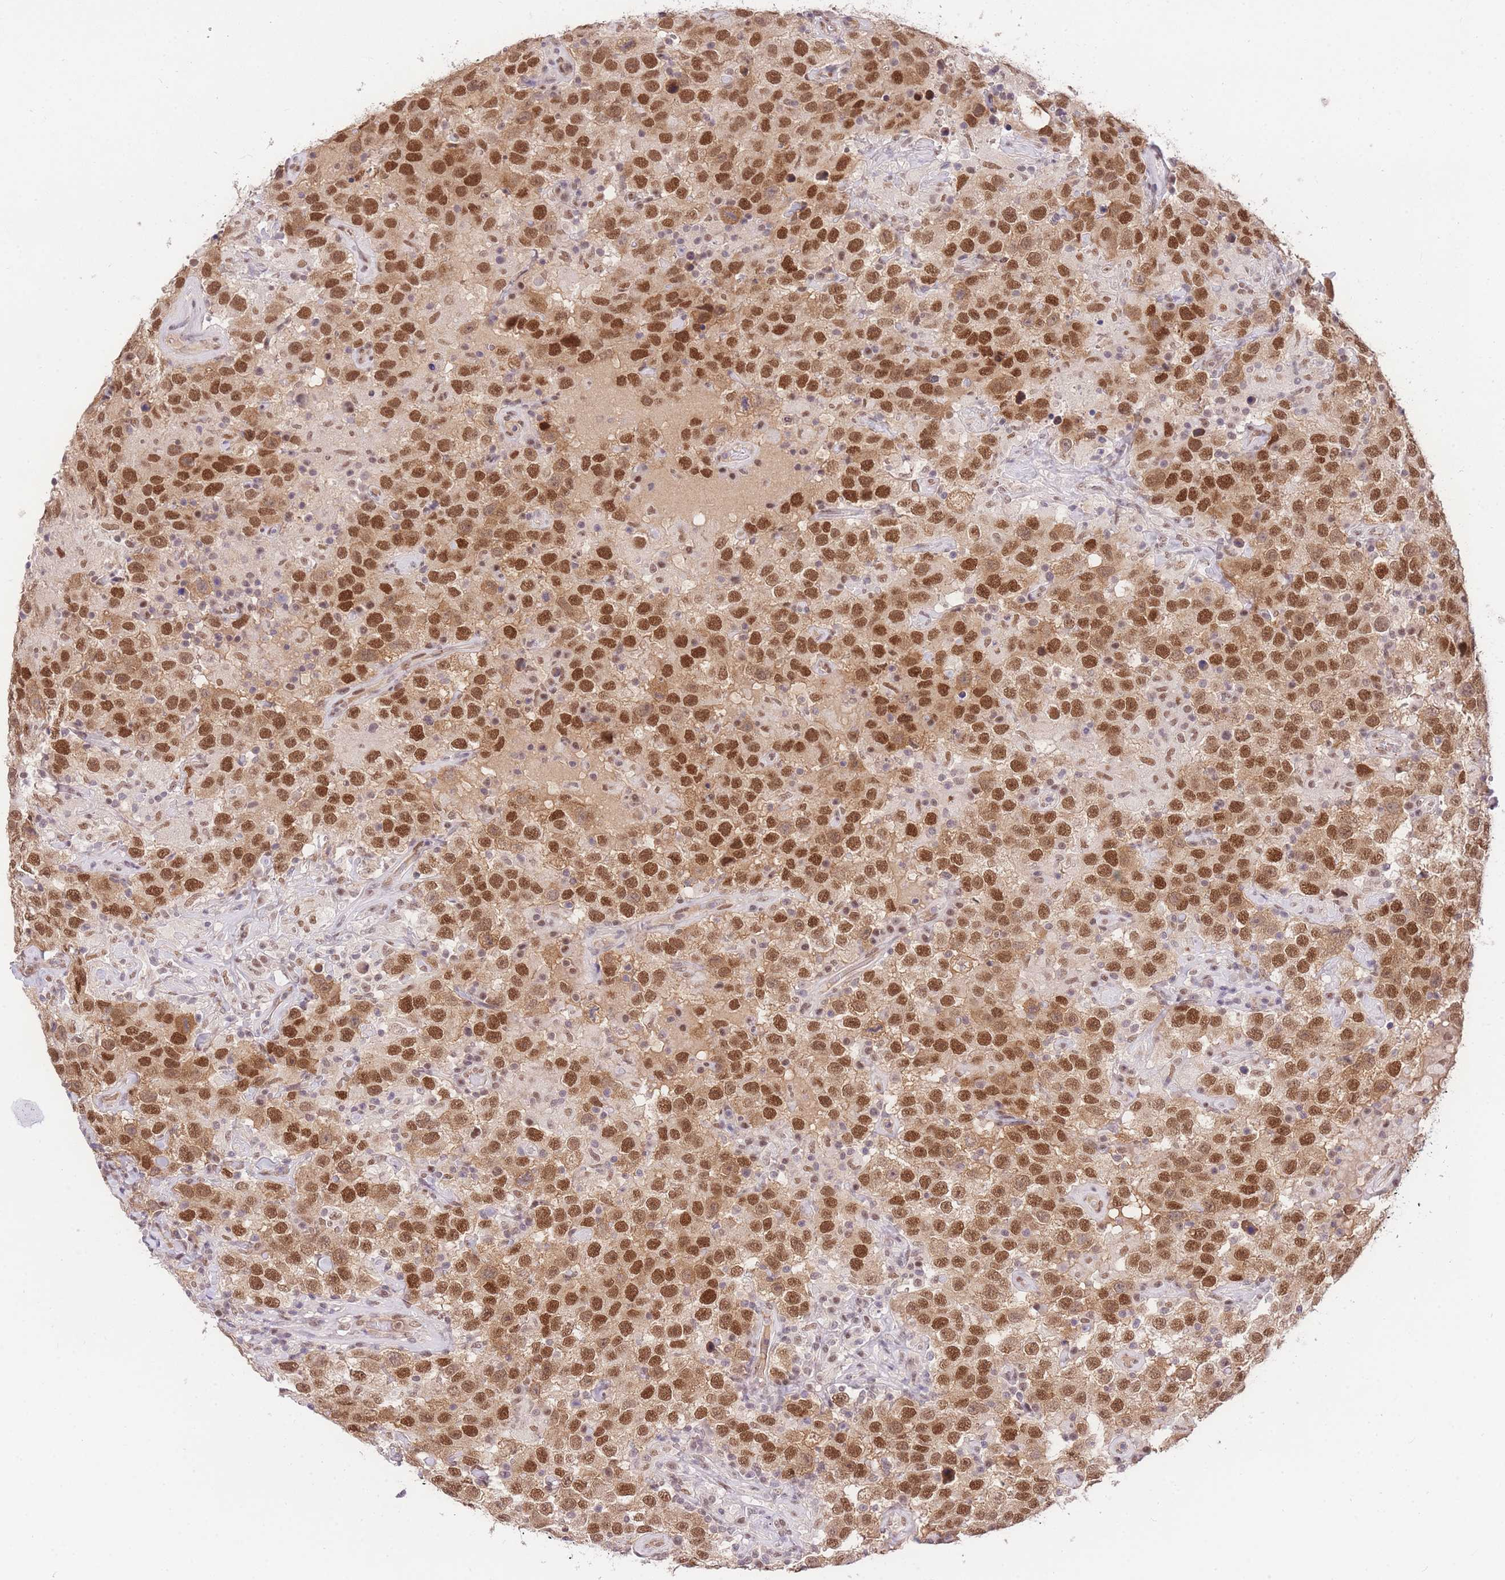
{"staining": {"intensity": "moderate", "quantity": ">75%", "location": "nuclear"}, "tissue": "testis cancer", "cell_type": "Tumor cells", "image_type": "cancer", "snomed": [{"axis": "morphology", "description": "Seminoma, NOS"}, {"axis": "topography", "description": "Testis"}], "caption": "This is an image of immunohistochemistry (IHC) staining of seminoma (testis), which shows moderate positivity in the nuclear of tumor cells.", "gene": "UBXN7", "patient": {"sex": "male", "age": 41}}